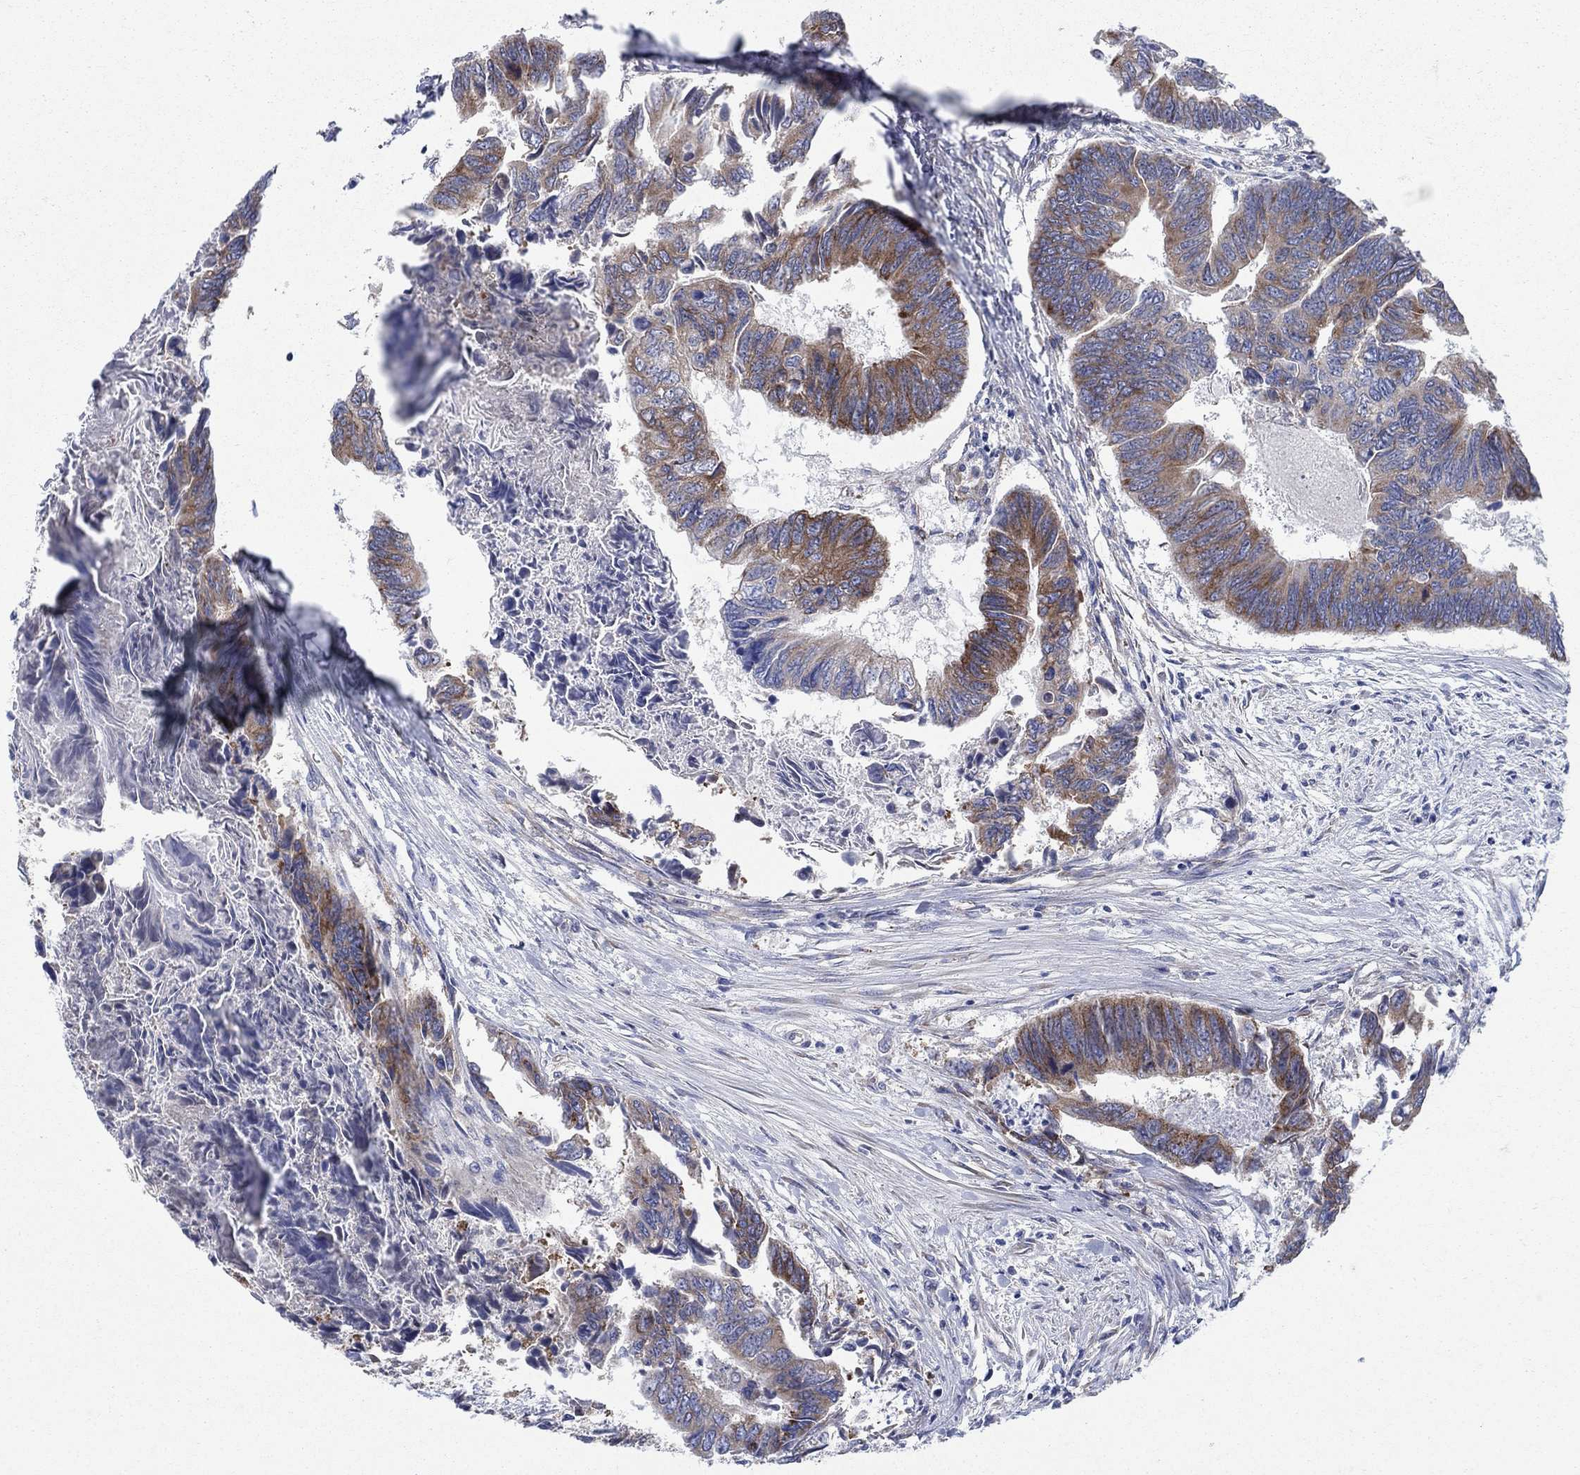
{"staining": {"intensity": "moderate", "quantity": "25%-75%", "location": "cytoplasmic/membranous"}, "tissue": "colorectal cancer", "cell_type": "Tumor cells", "image_type": "cancer", "snomed": [{"axis": "morphology", "description": "Adenocarcinoma, NOS"}, {"axis": "topography", "description": "Colon"}], "caption": "Protein staining of adenocarcinoma (colorectal) tissue shows moderate cytoplasmic/membranous positivity in about 25%-75% of tumor cells.", "gene": "TMEM59", "patient": {"sex": "female", "age": 65}}